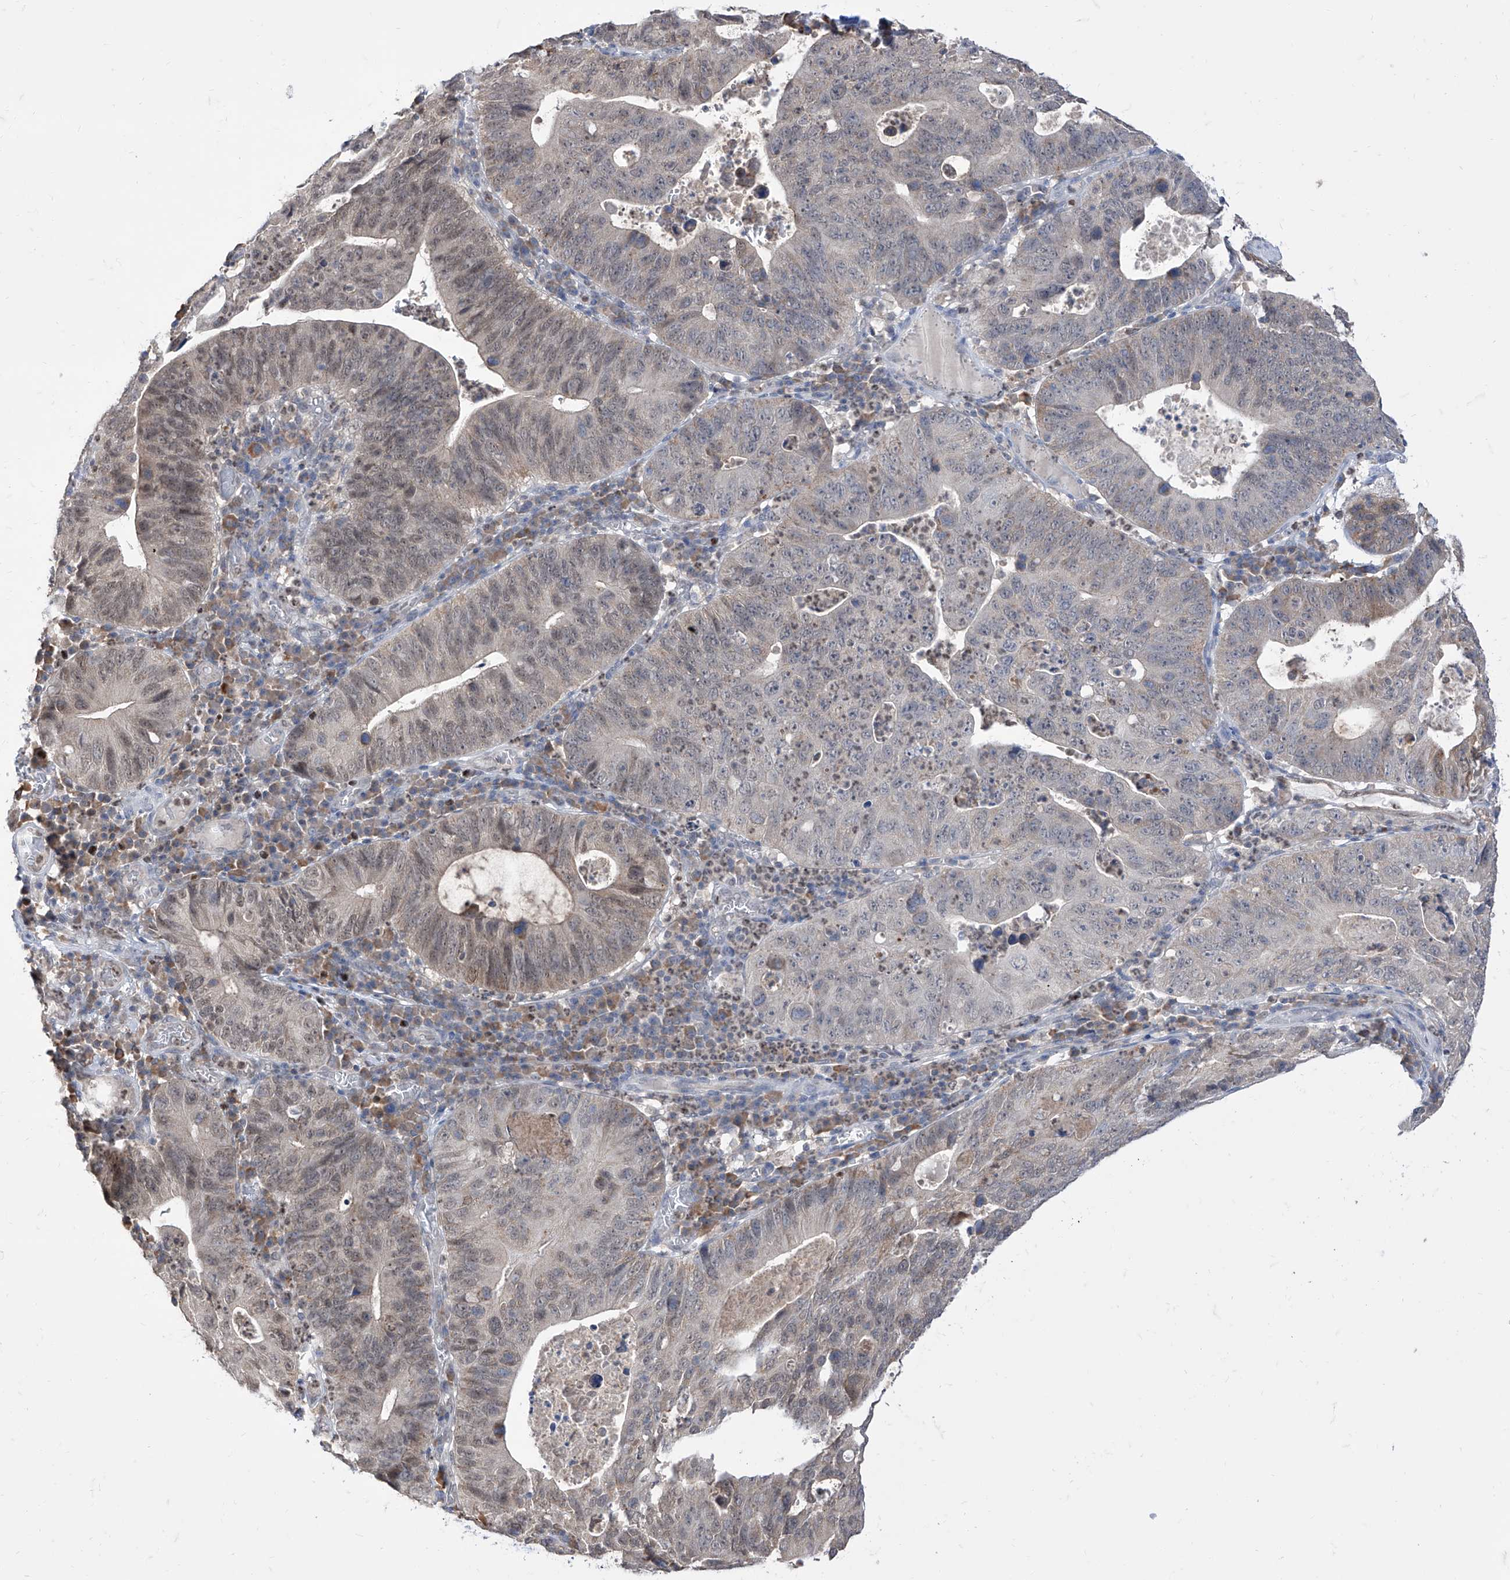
{"staining": {"intensity": "weak", "quantity": "25%-75%", "location": "cytoplasmic/membranous,nuclear"}, "tissue": "stomach cancer", "cell_type": "Tumor cells", "image_type": "cancer", "snomed": [{"axis": "morphology", "description": "Adenocarcinoma, NOS"}, {"axis": "topography", "description": "Stomach"}], "caption": "This micrograph shows IHC staining of stomach cancer, with low weak cytoplasmic/membranous and nuclear positivity in about 25%-75% of tumor cells.", "gene": "BROX", "patient": {"sex": "male", "age": 59}}